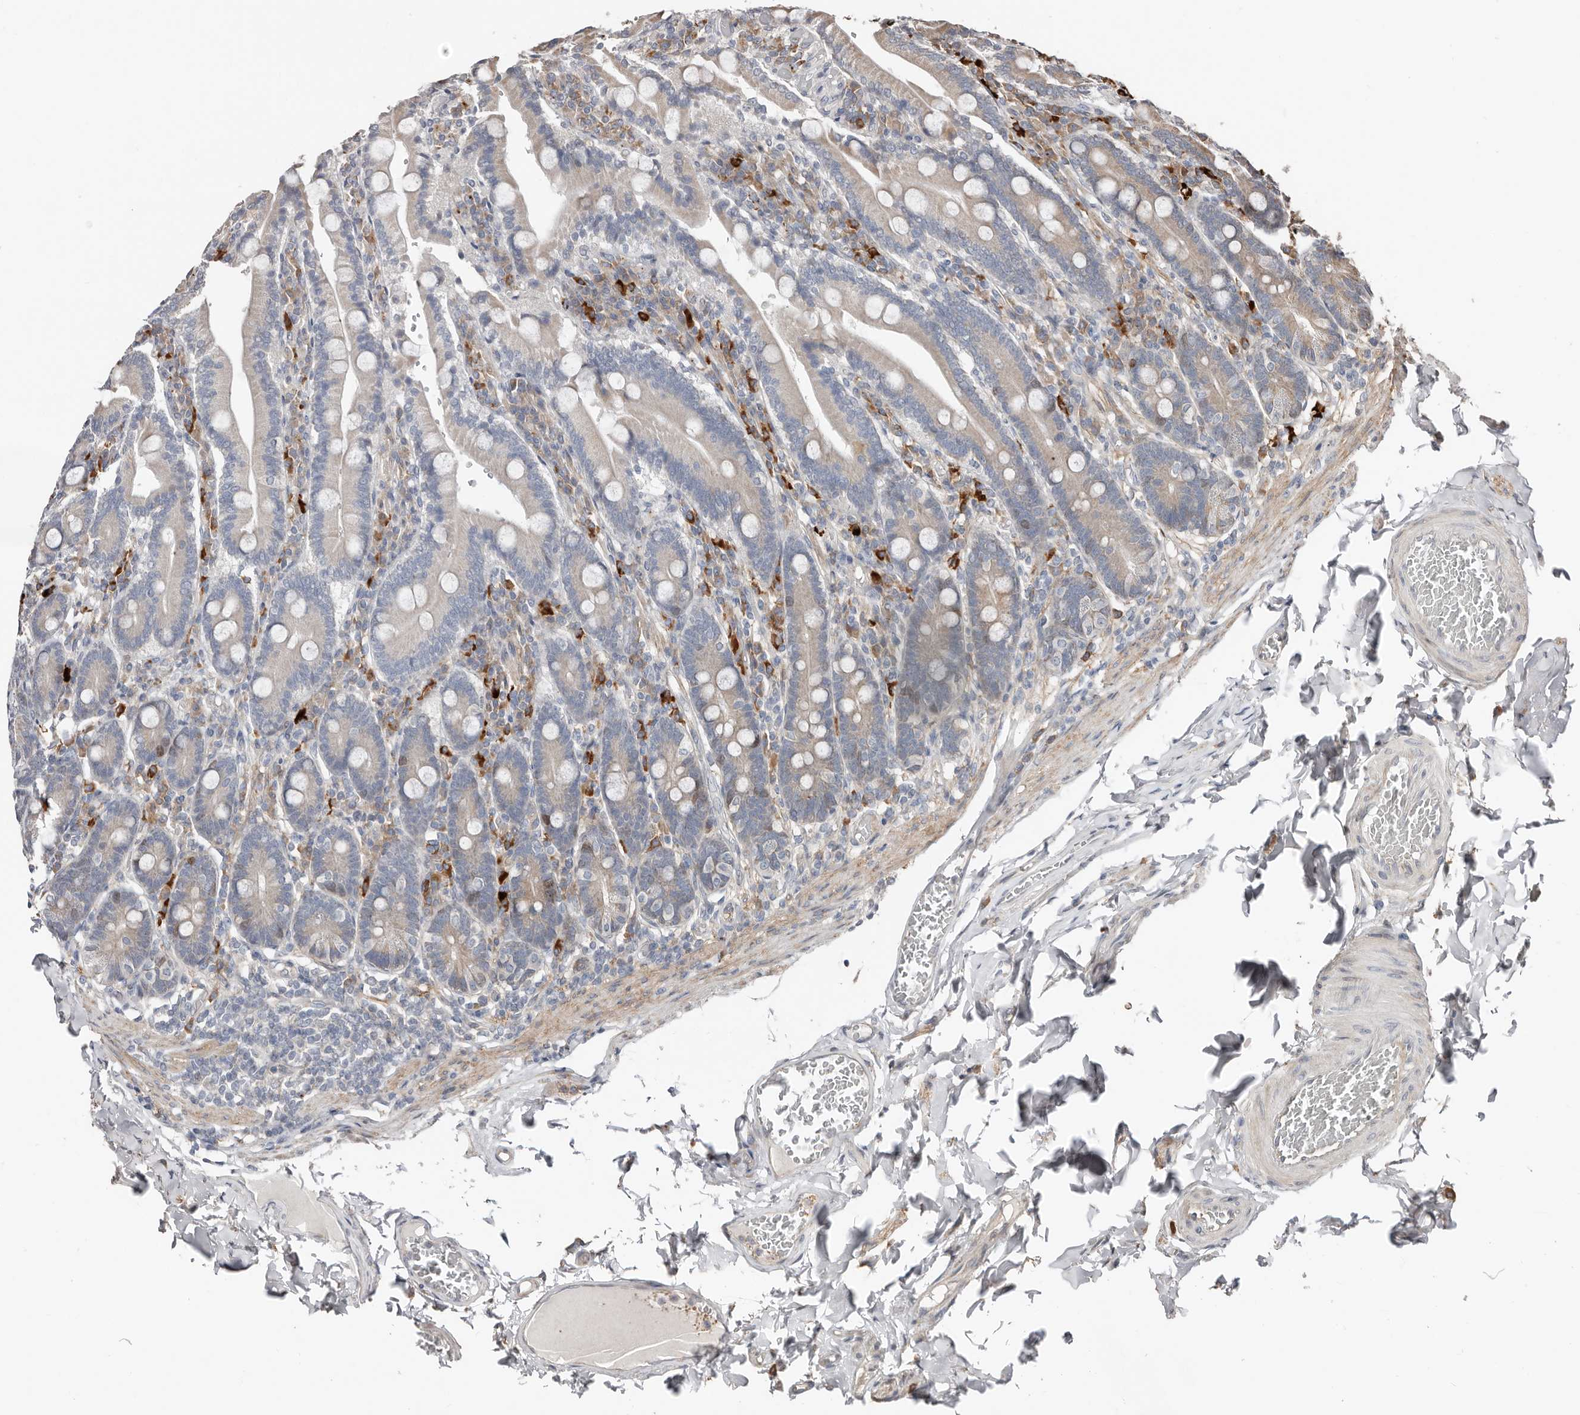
{"staining": {"intensity": "moderate", "quantity": "25%-75%", "location": "cytoplasmic/membranous"}, "tissue": "duodenum", "cell_type": "Glandular cells", "image_type": "normal", "snomed": [{"axis": "morphology", "description": "Normal tissue, NOS"}, {"axis": "topography", "description": "Duodenum"}], "caption": "Glandular cells exhibit medium levels of moderate cytoplasmic/membranous expression in about 25%-75% of cells in unremarkable human duodenum.", "gene": "SMYD4", "patient": {"sex": "female", "age": 62}}